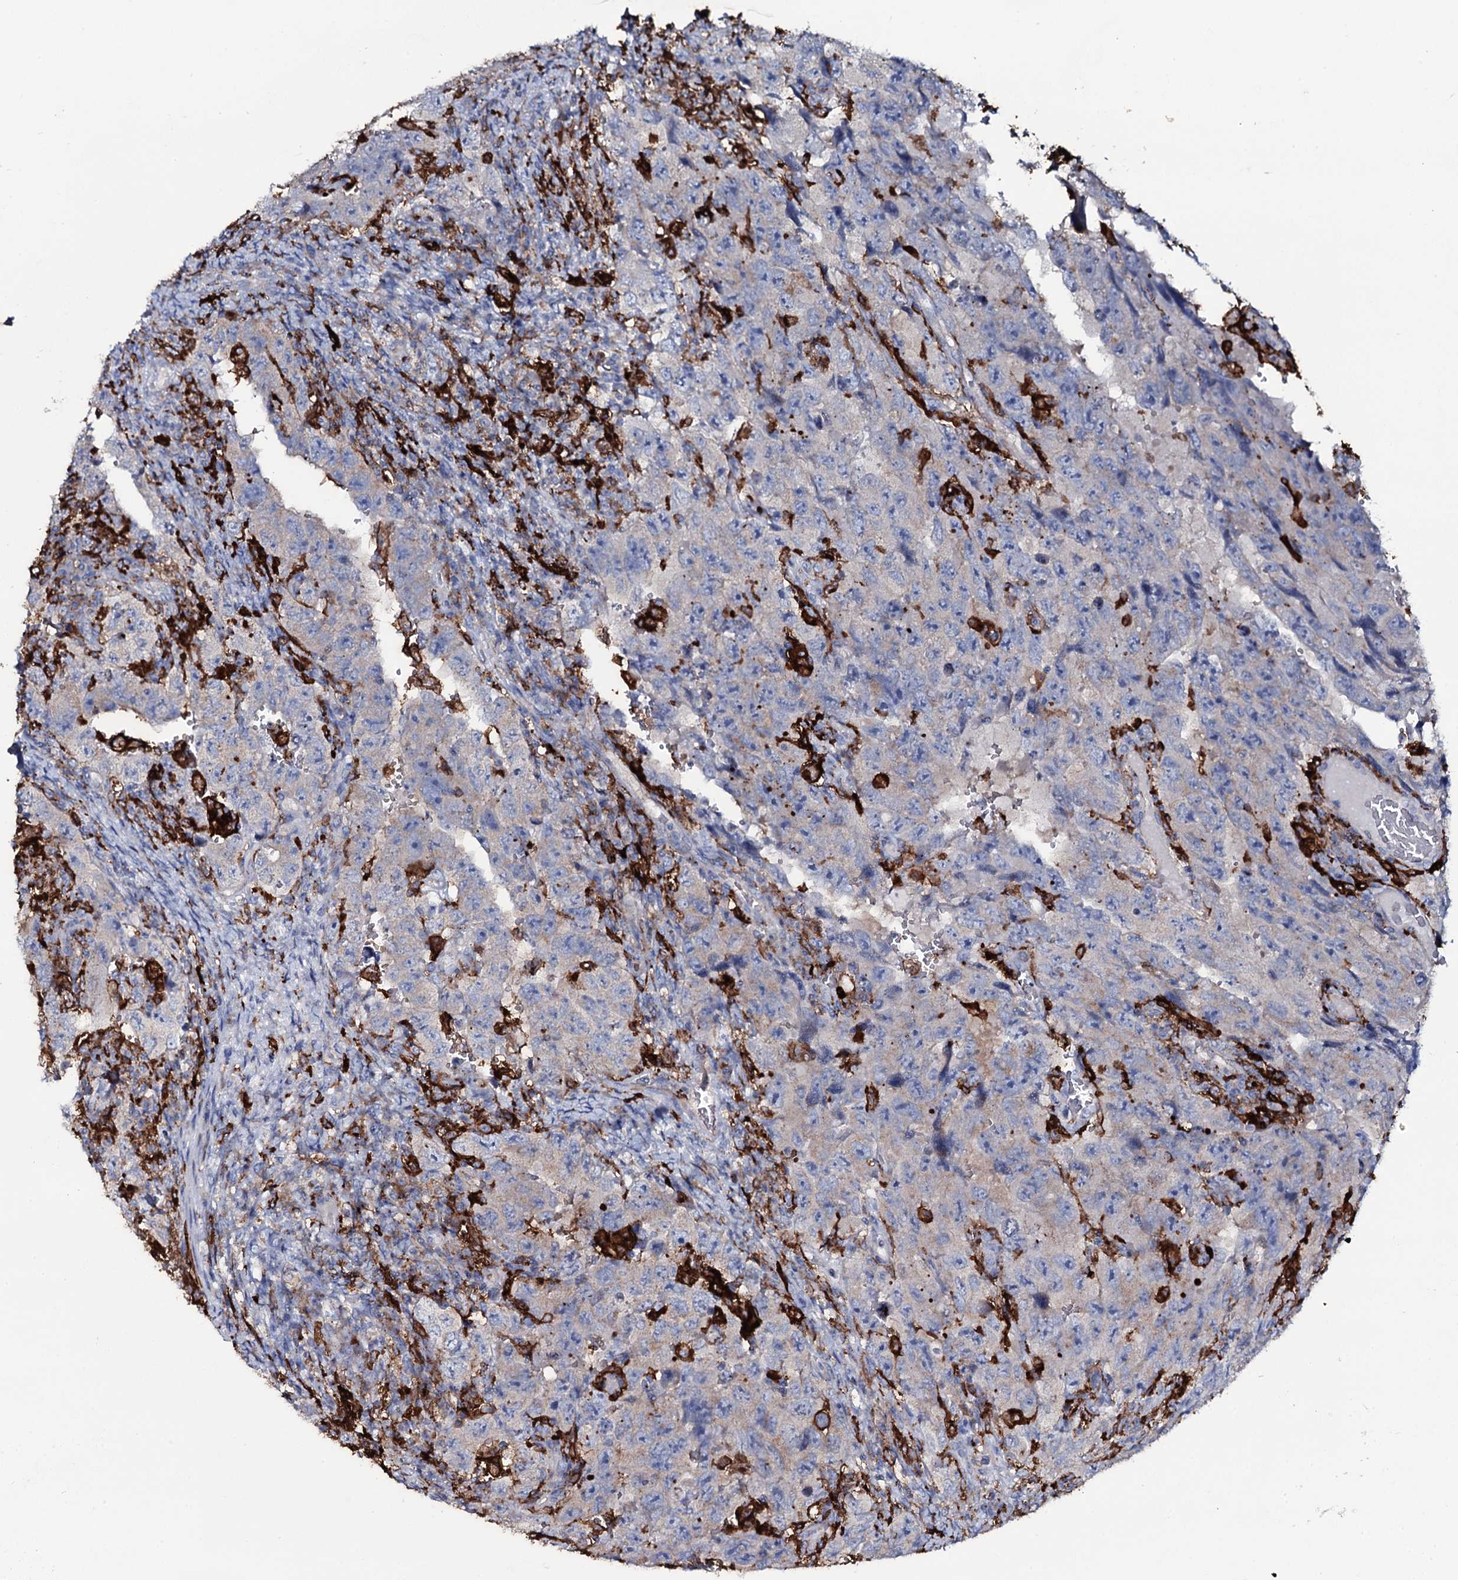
{"staining": {"intensity": "negative", "quantity": "none", "location": "none"}, "tissue": "testis cancer", "cell_type": "Tumor cells", "image_type": "cancer", "snomed": [{"axis": "morphology", "description": "Carcinoma, Embryonal, NOS"}, {"axis": "topography", "description": "Testis"}], "caption": "IHC photomicrograph of neoplastic tissue: testis cancer (embryonal carcinoma) stained with DAB (3,3'-diaminobenzidine) demonstrates no significant protein expression in tumor cells.", "gene": "OSBPL2", "patient": {"sex": "male", "age": 26}}